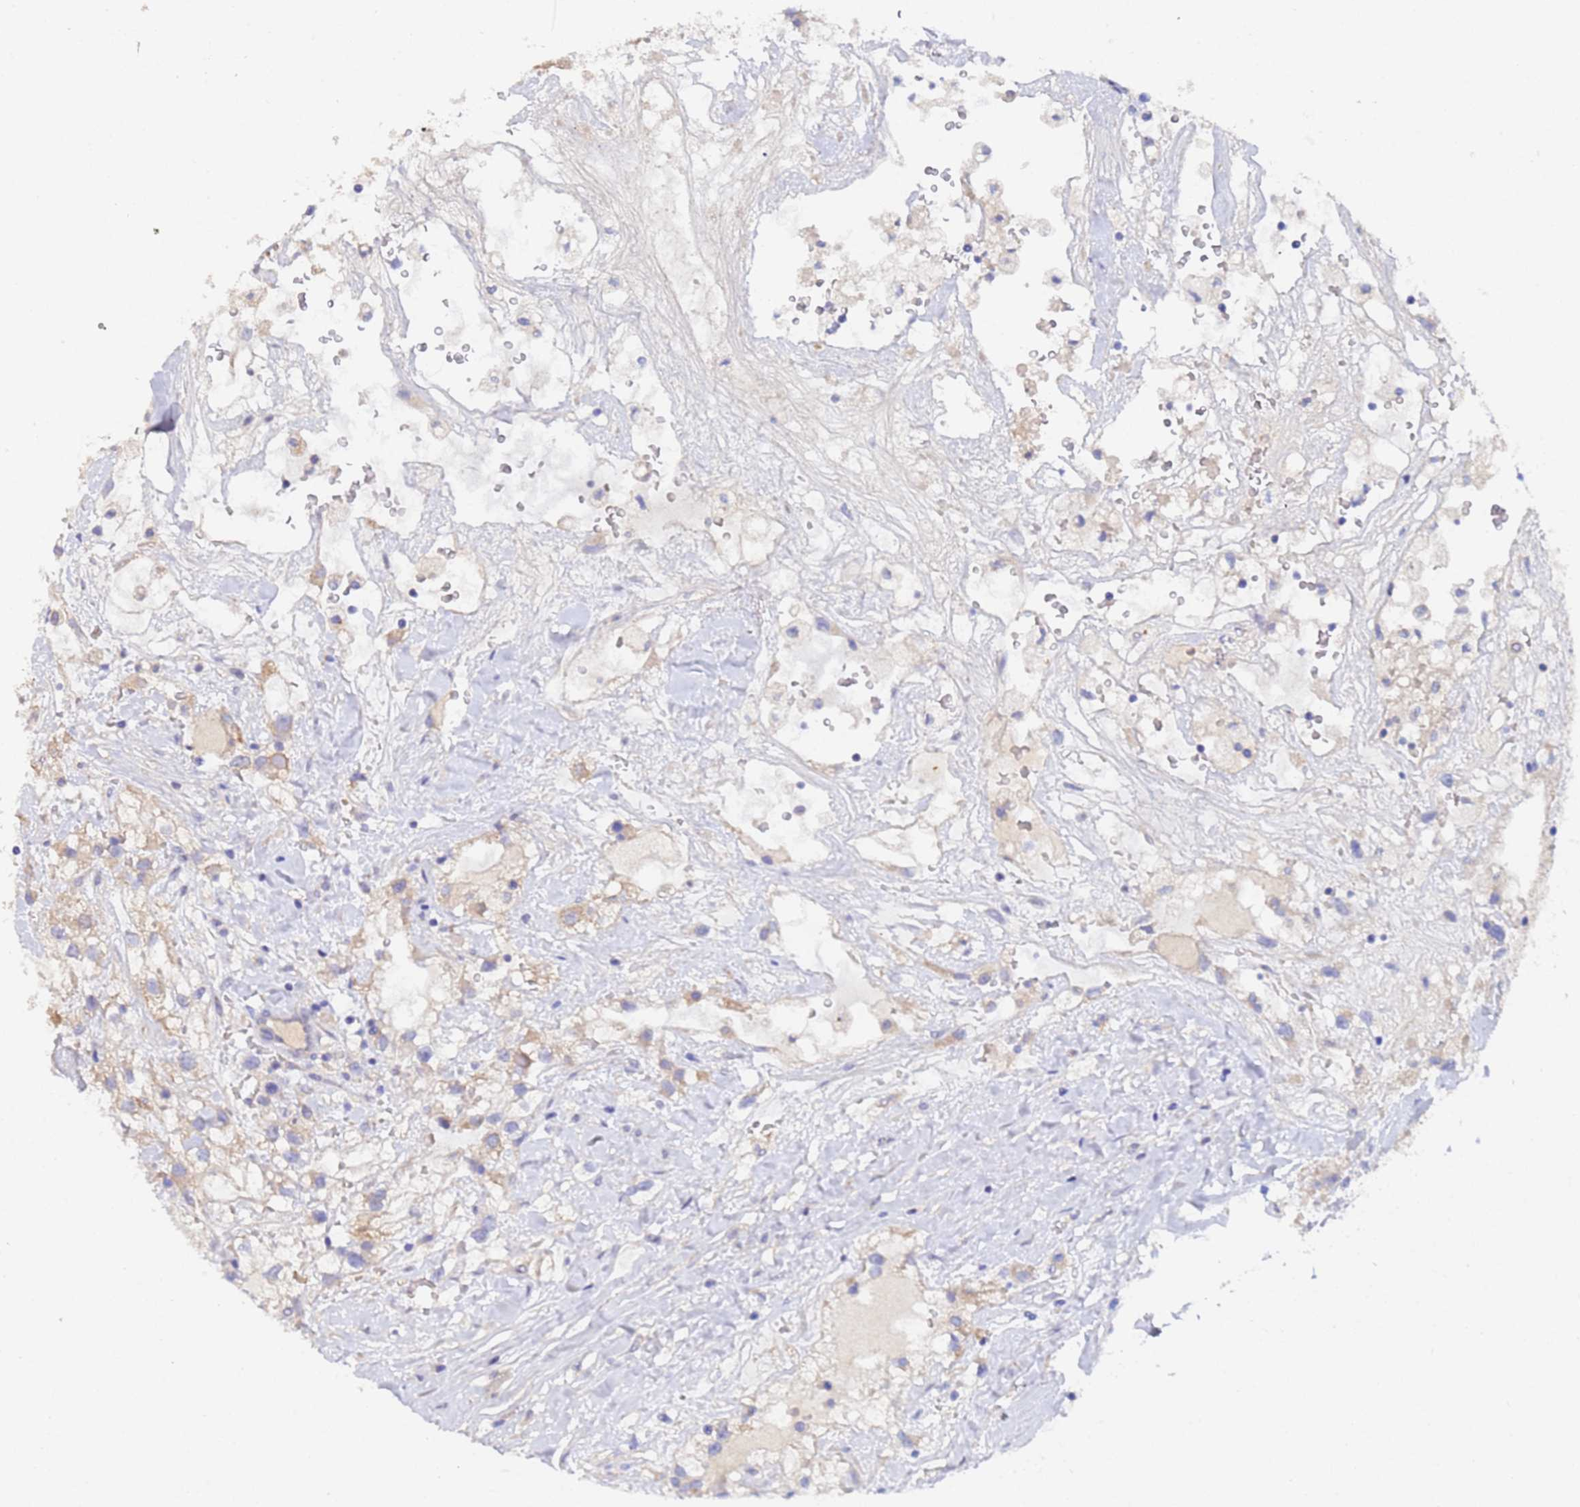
{"staining": {"intensity": "weak", "quantity": "<25%", "location": "cytoplasmic/membranous"}, "tissue": "renal cancer", "cell_type": "Tumor cells", "image_type": "cancer", "snomed": [{"axis": "morphology", "description": "Adenocarcinoma, NOS"}, {"axis": "topography", "description": "Kidney"}], "caption": "This histopathology image is of adenocarcinoma (renal) stained with immunohistochemistry (IHC) to label a protein in brown with the nuclei are counter-stained blue. There is no positivity in tumor cells. (Brightfield microscopy of DAB IHC at high magnification).", "gene": "IHO1", "patient": {"sex": "male", "age": 59}}